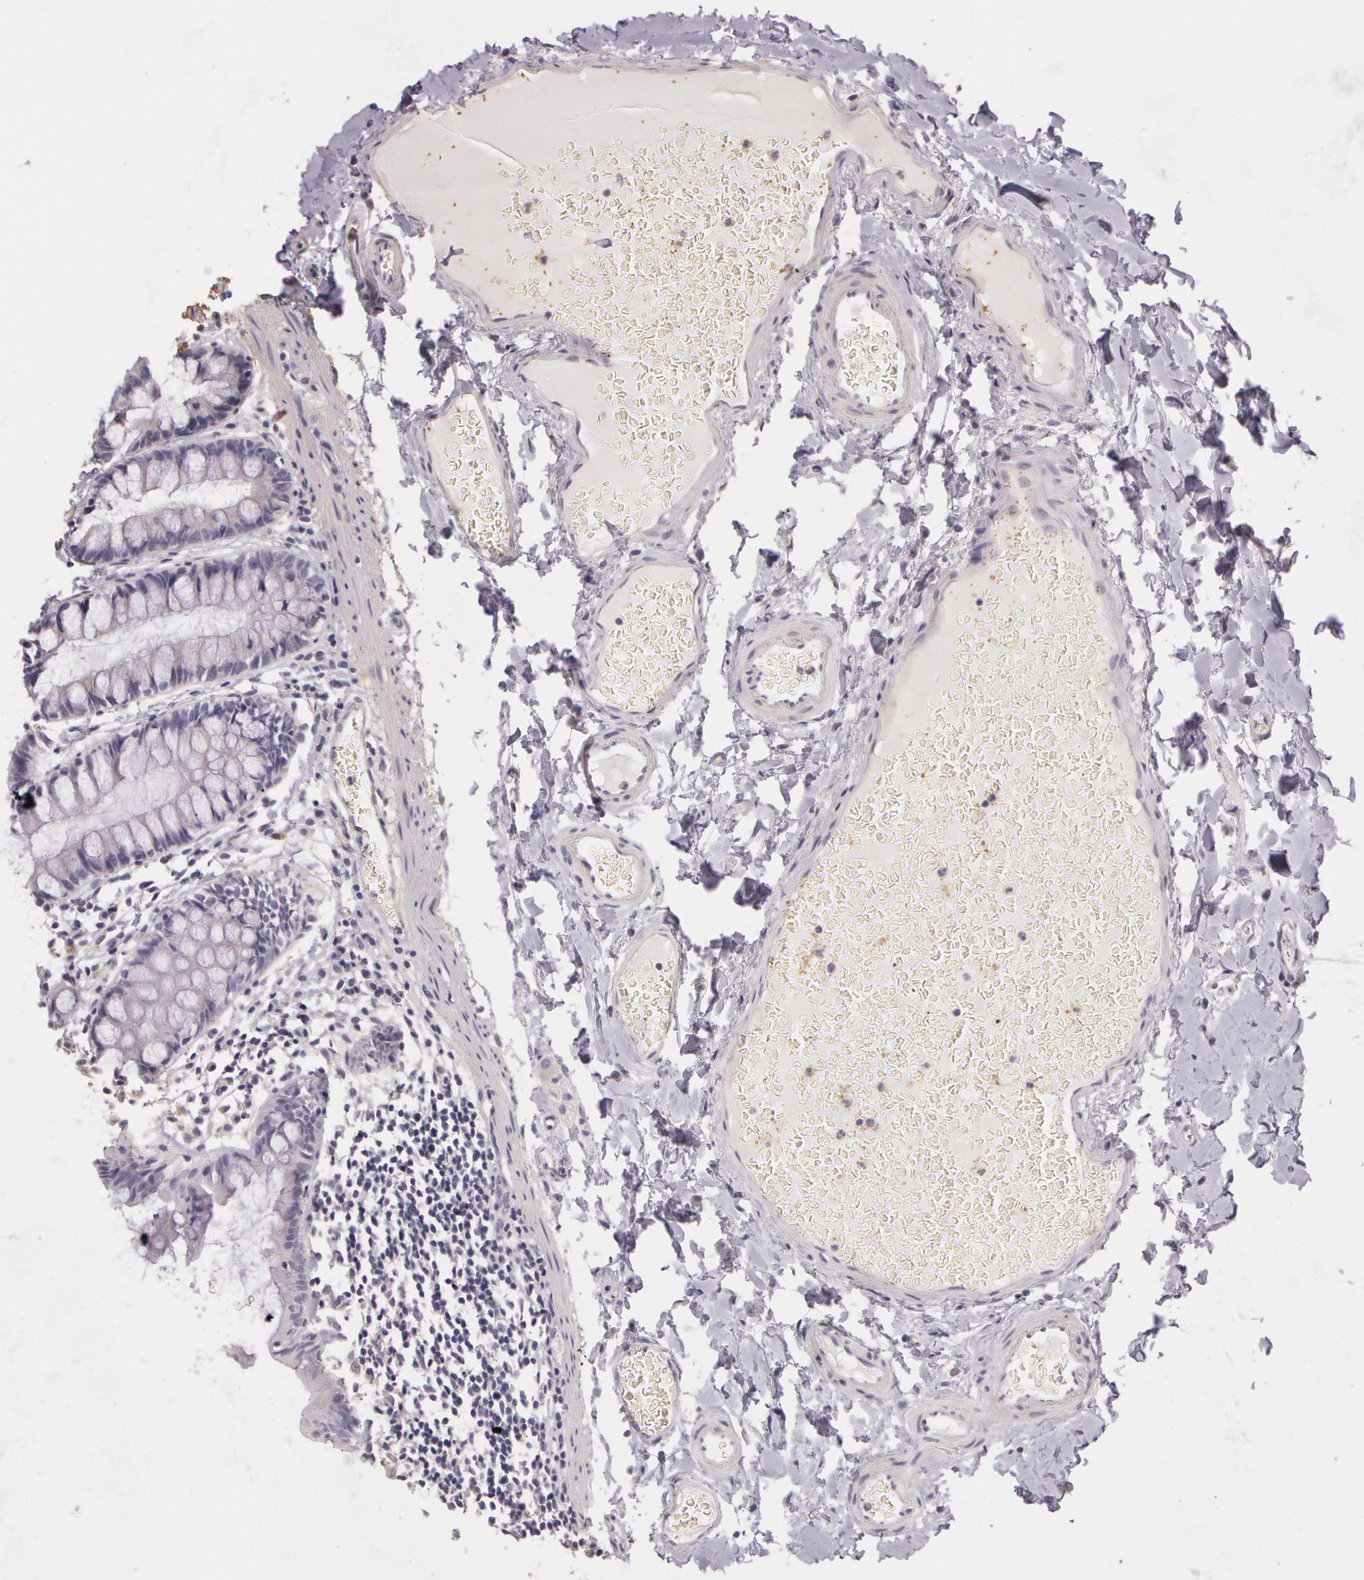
{"staining": {"intensity": "negative", "quantity": "none", "location": "none"}, "tissue": "colon", "cell_type": "Endothelial cells", "image_type": "normal", "snomed": [{"axis": "morphology", "description": "Normal tissue, NOS"}, {"axis": "topography", "description": "Smooth muscle"}, {"axis": "topography", "description": "Colon"}], "caption": "Immunohistochemistry (IHC) micrograph of normal human colon stained for a protein (brown), which exhibits no expression in endothelial cells.", "gene": "G2E3", "patient": {"sex": "male", "age": 67}}